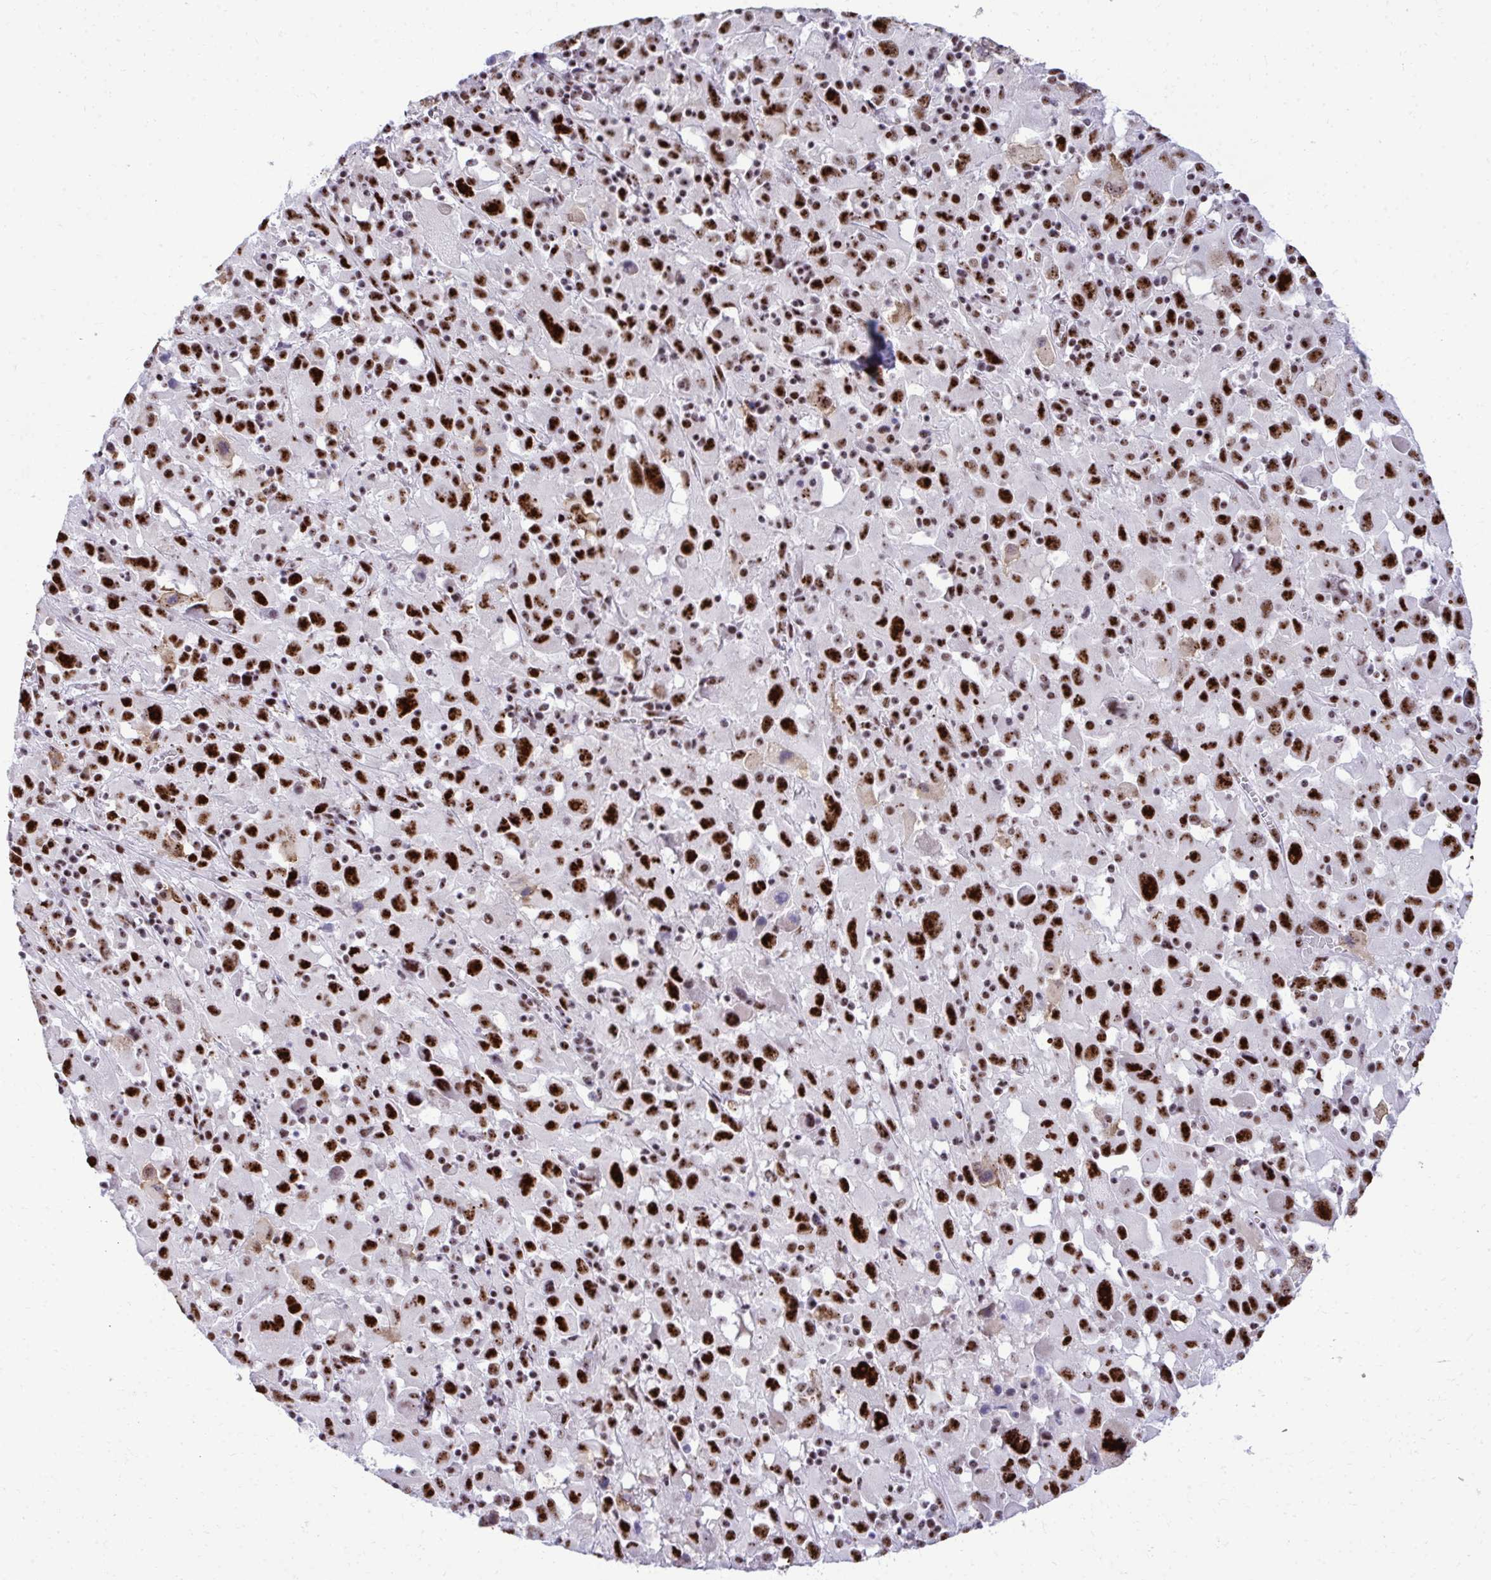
{"staining": {"intensity": "strong", "quantity": ">75%", "location": "nuclear"}, "tissue": "melanoma", "cell_type": "Tumor cells", "image_type": "cancer", "snomed": [{"axis": "morphology", "description": "Malignant melanoma, Metastatic site"}, {"axis": "topography", "description": "Soft tissue"}], "caption": "This micrograph displays malignant melanoma (metastatic site) stained with immunohistochemistry to label a protein in brown. The nuclear of tumor cells show strong positivity for the protein. Nuclei are counter-stained blue.", "gene": "PELP1", "patient": {"sex": "male", "age": 50}}